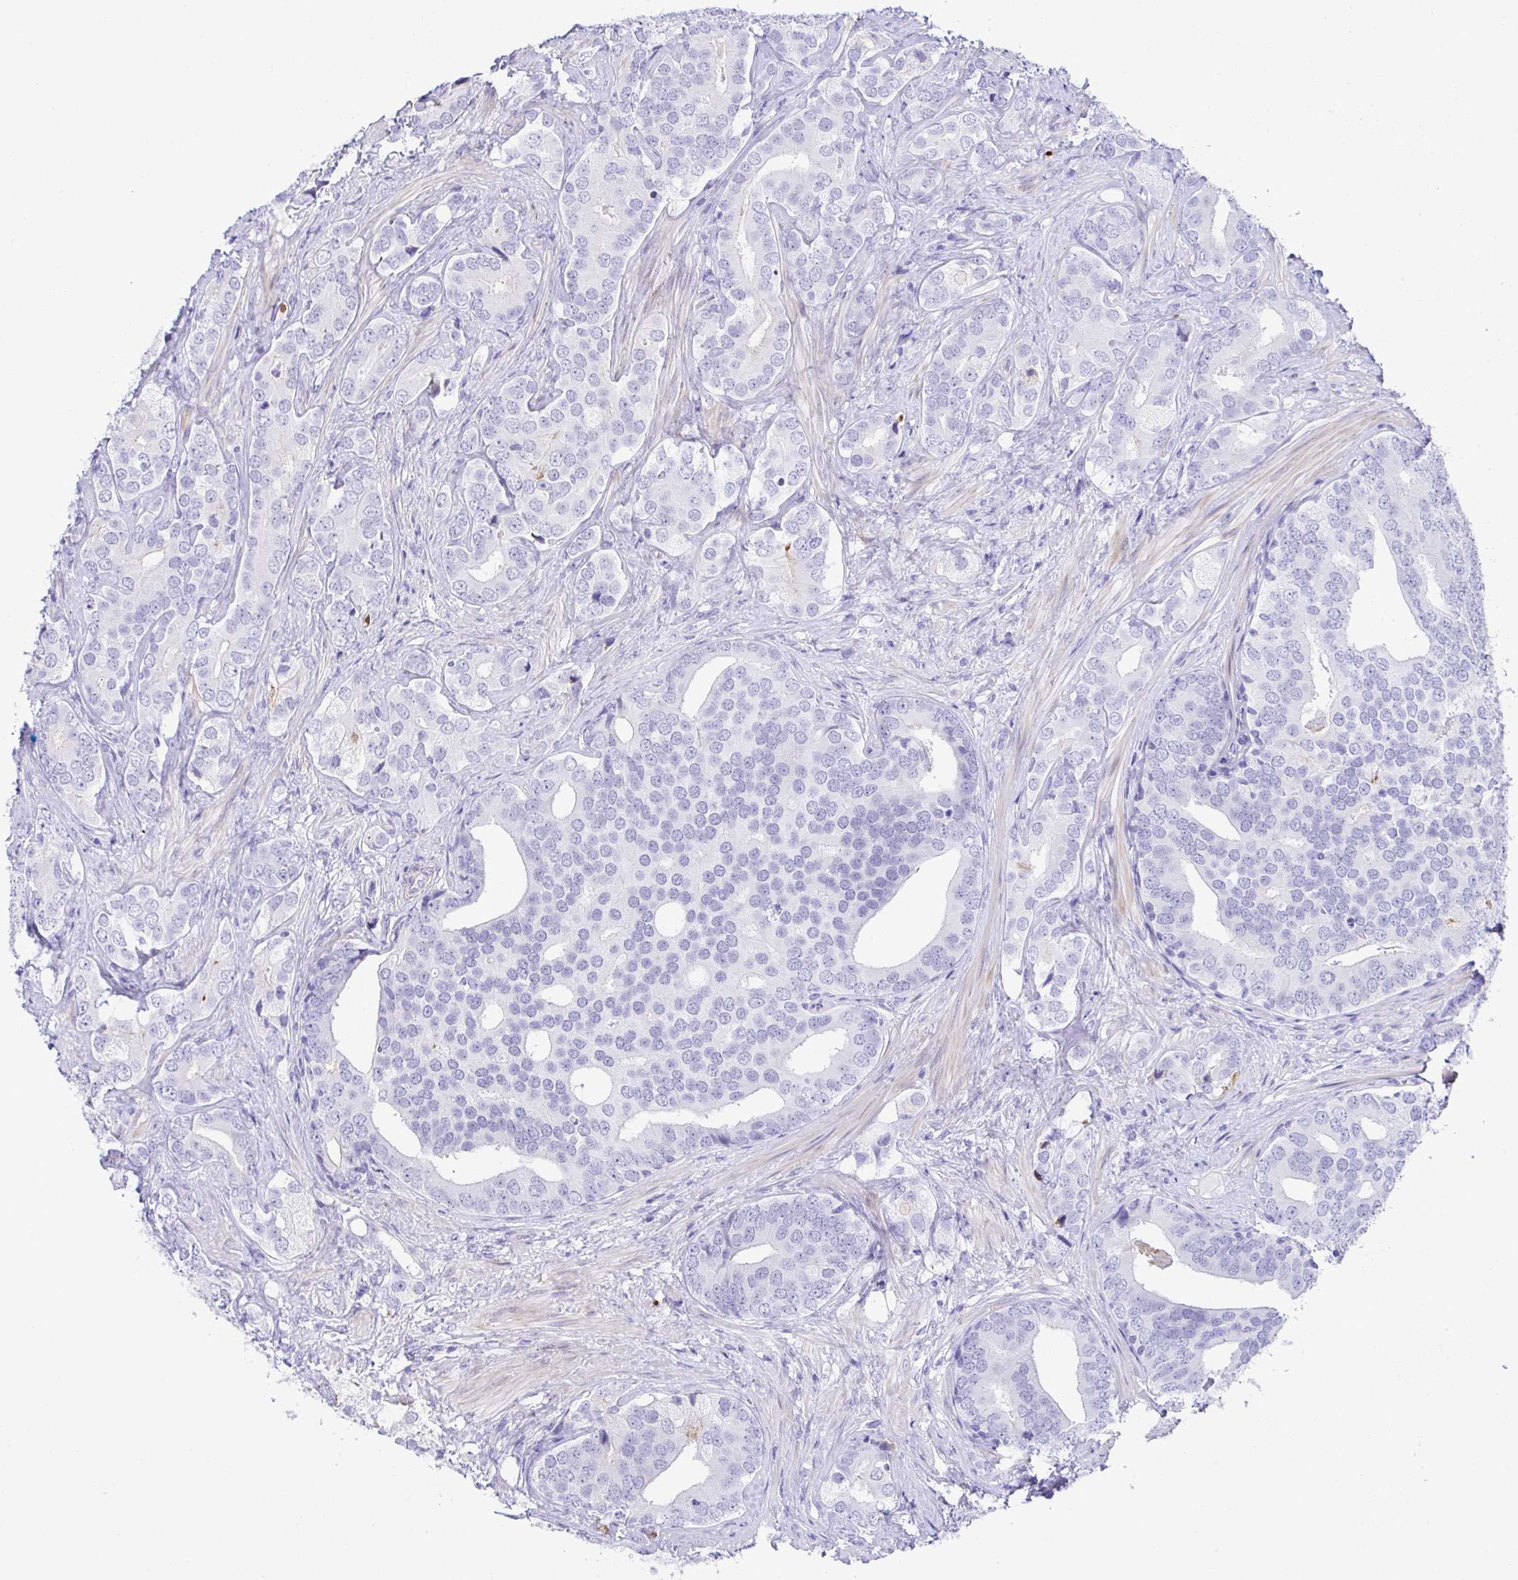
{"staining": {"intensity": "negative", "quantity": "none", "location": "none"}, "tissue": "prostate cancer", "cell_type": "Tumor cells", "image_type": "cancer", "snomed": [{"axis": "morphology", "description": "Adenocarcinoma, High grade"}, {"axis": "topography", "description": "Prostate"}], "caption": "Image shows no protein expression in tumor cells of prostate cancer tissue.", "gene": "KMT2E", "patient": {"sex": "male", "age": 62}}